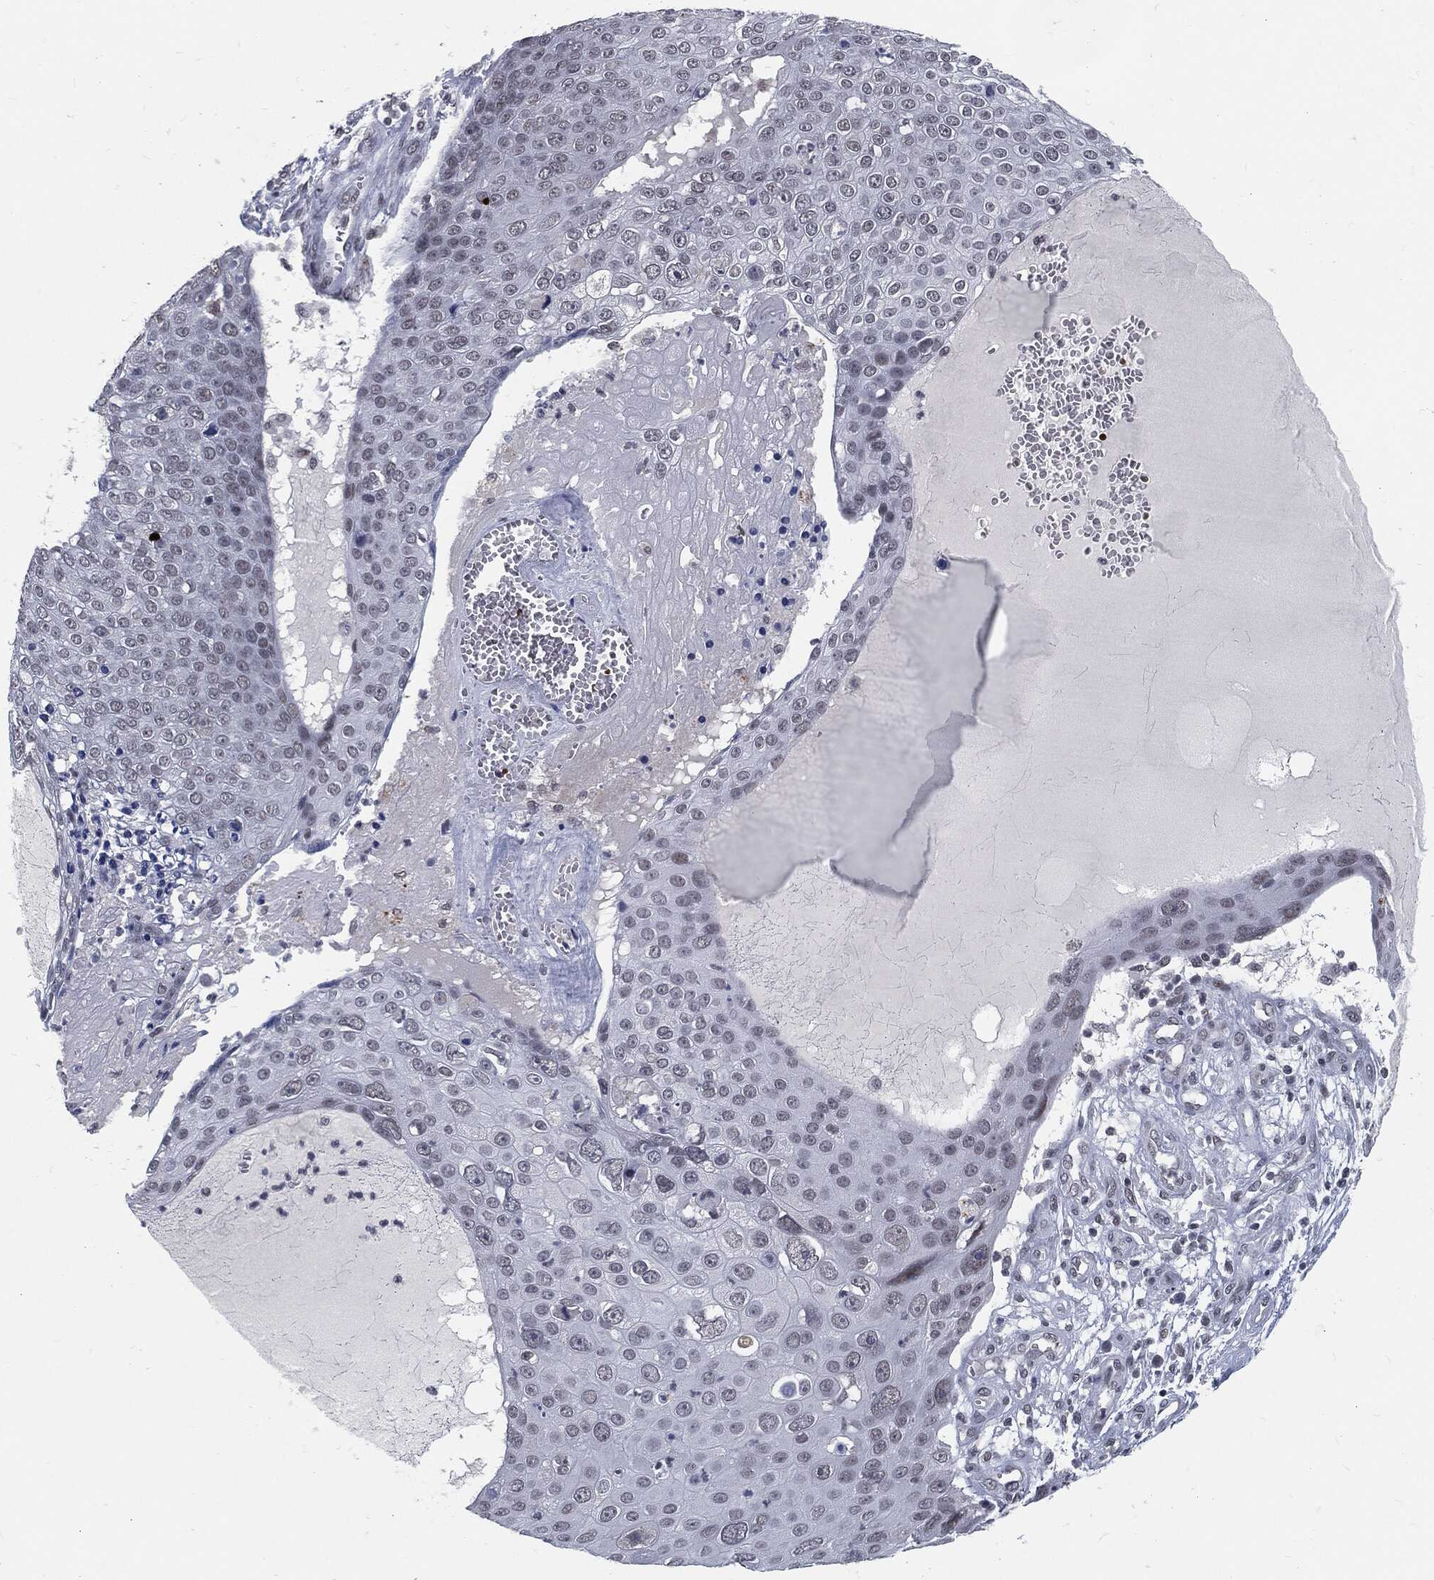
{"staining": {"intensity": "negative", "quantity": "none", "location": "none"}, "tissue": "skin cancer", "cell_type": "Tumor cells", "image_type": "cancer", "snomed": [{"axis": "morphology", "description": "Squamous cell carcinoma, NOS"}, {"axis": "topography", "description": "Skin"}], "caption": "The immunohistochemistry histopathology image has no significant positivity in tumor cells of squamous cell carcinoma (skin) tissue.", "gene": "ANXA1", "patient": {"sex": "male", "age": 71}}